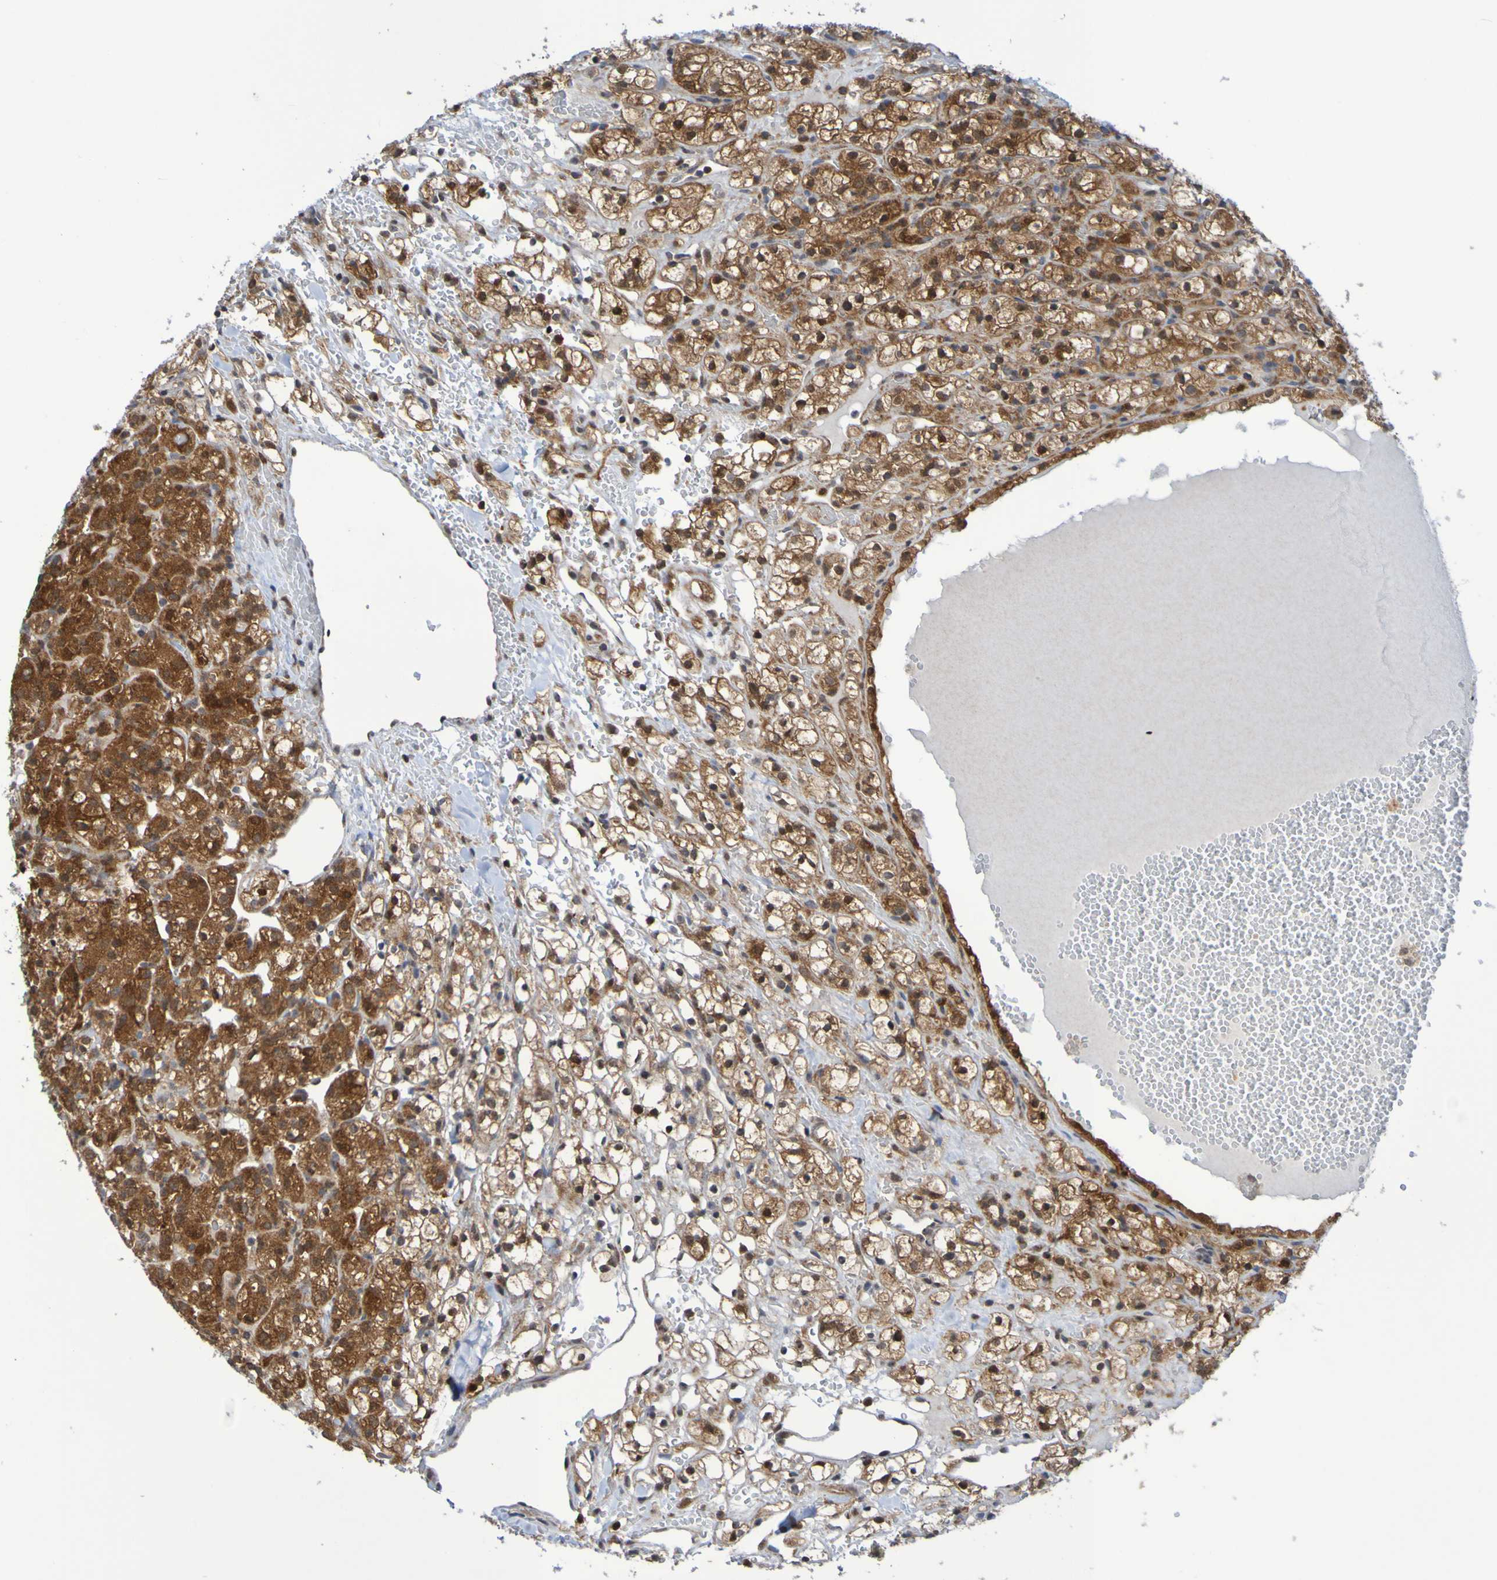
{"staining": {"intensity": "strong", "quantity": ">75%", "location": "cytoplasmic/membranous"}, "tissue": "renal cancer", "cell_type": "Tumor cells", "image_type": "cancer", "snomed": [{"axis": "morphology", "description": "Adenocarcinoma, NOS"}, {"axis": "topography", "description": "Kidney"}], "caption": "Tumor cells reveal strong cytoplasmic/membranous positivity in about >75% of cells in adenocarcinoma (renal). The staining was performed using DAB (3,3'-diaminobenzidine), with brown indicating positive protein expression. Nuclei are stained blue with hematoxylin.", "gene": "ATIC", "patient": {"sex": "male", "age": 61}}